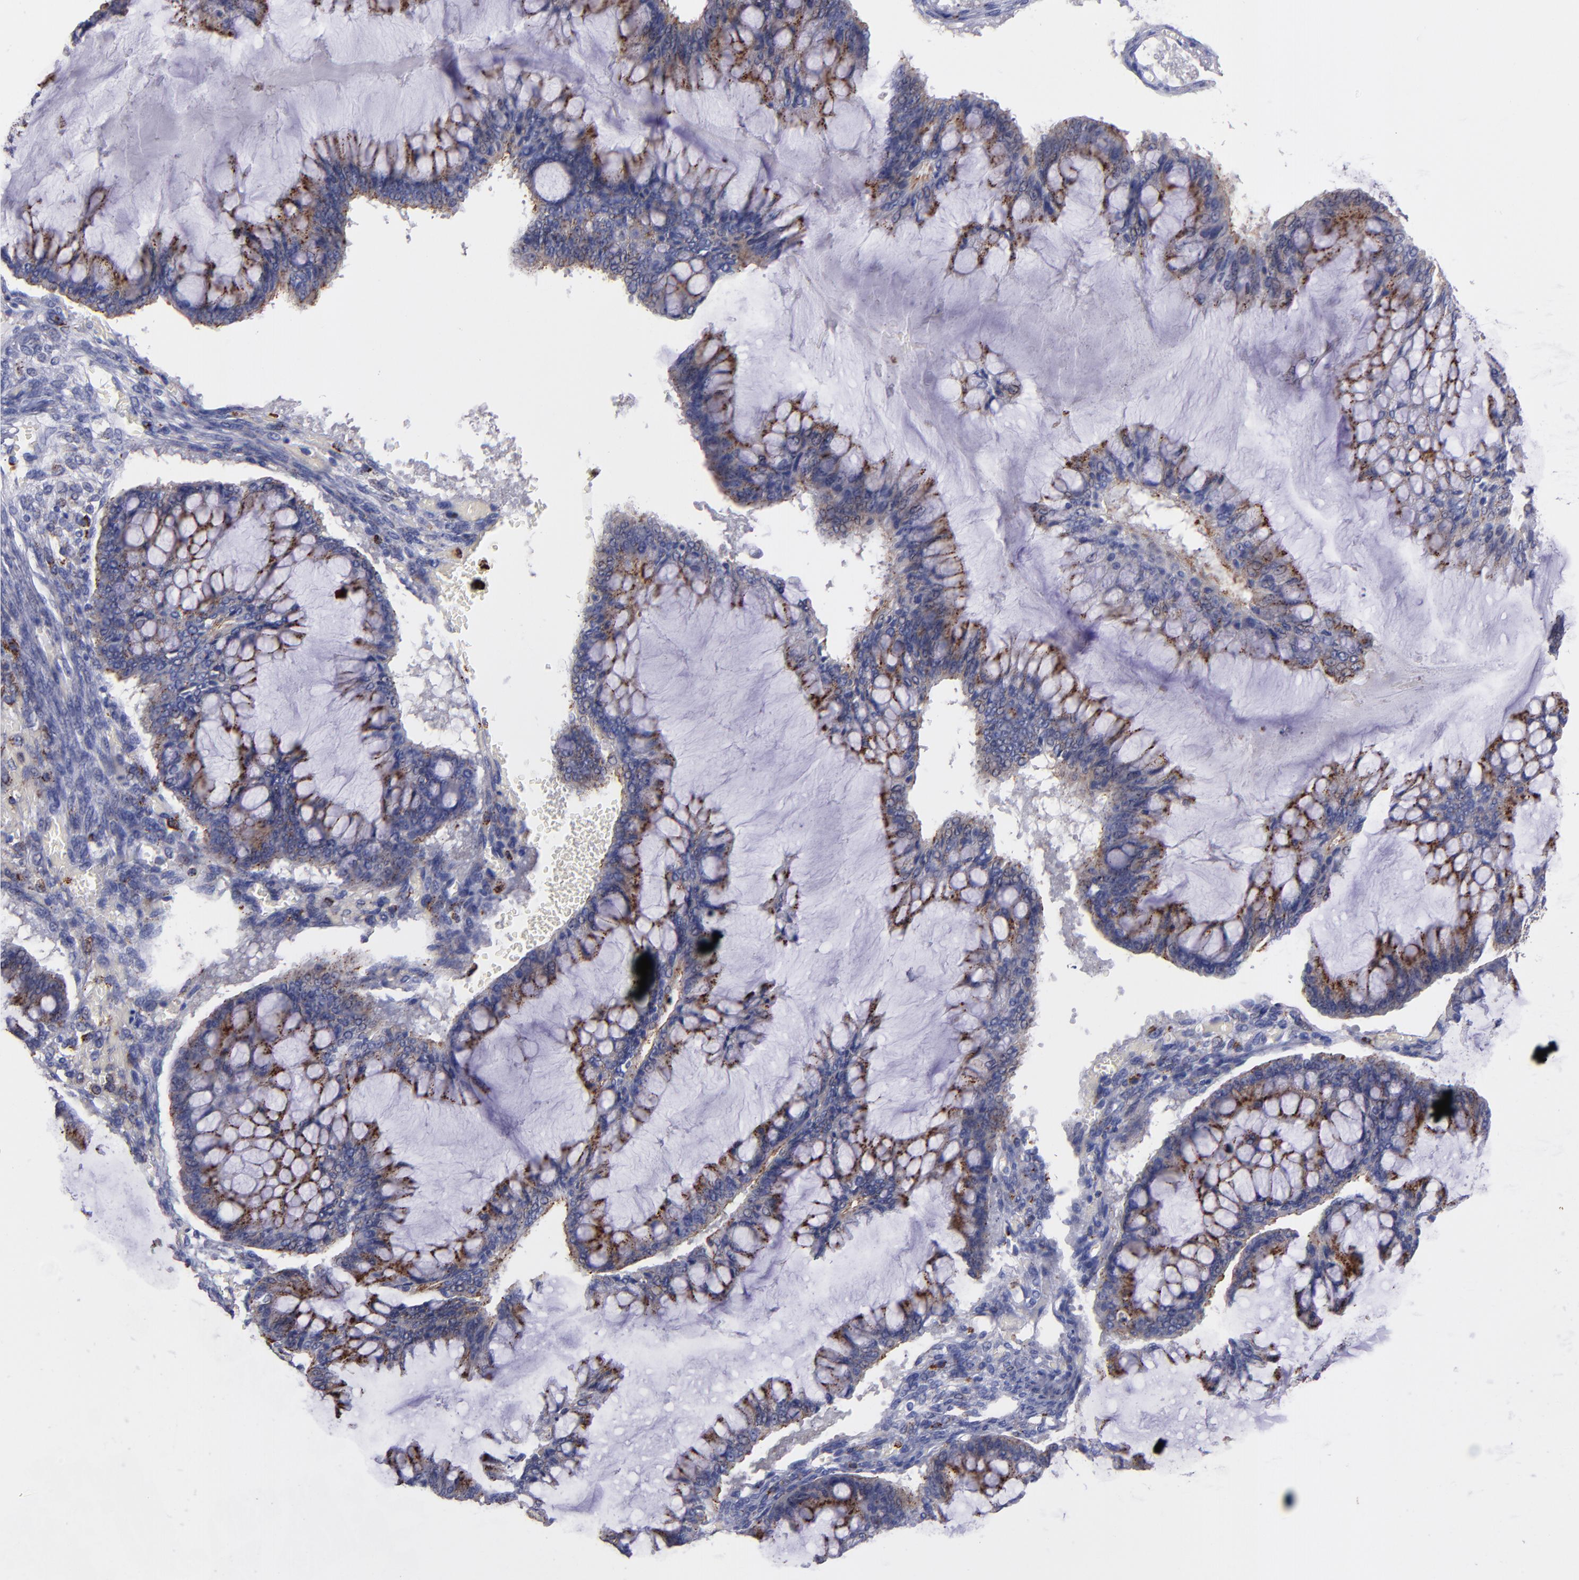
{"staining": {"intensity": "moderate", "quantity": ">75%", "location": "cytoplasmic/membranous"}, "tissue": "ovarian cancer", "cell_type": "Tumor cells", "image_type": "cancer", "snomed": [{"axis": "morphology", "description": "Cystadenocarcinoma, mucinous, NOS"}, {"axis": "topography", "description": "Ovary"}], "caption": "The immunohistochemical stain labels moderate cytoplasmic/membranous expression in tumor cells of mucinous cystadenocarcinoma (ovarian) tissue.", "gene": "CTSS", "patient": {"sex": "female", "age": 73}}